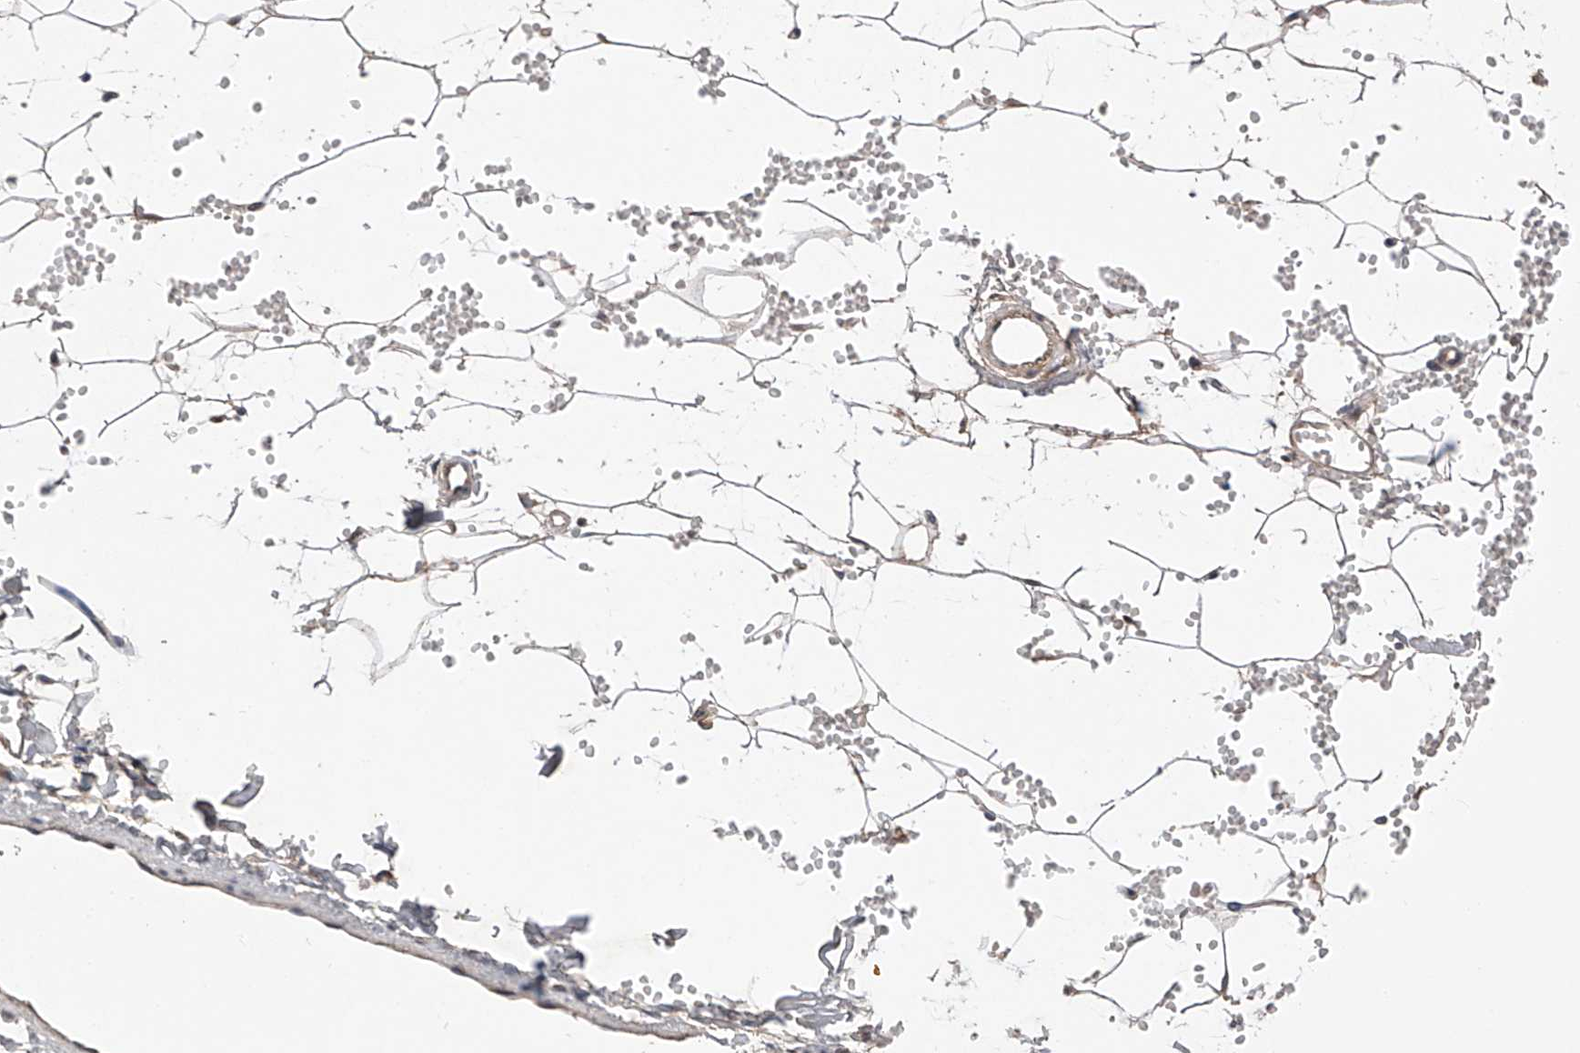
{"staining": {"intensity": "weak", "quantity": ">75%", "location": "cytoplasmic/membranous"}, "tissue": "adipose tissue", "cell_type": "Adipocytes", "image_type": "normal", "snomed": [{"axis": "morphology", "description": "Normal tissue, NOS"}, {"axis": "topography", "description": "Breast"}], "caption": "A low amount of weak cytoplasmic/membranous staining is seen in about >75% of adipocytes in unremarkable adipose tissue. Immunohistochemistry (ihc) stains the protein in brown and the nuclei are stained blue.", "gene": "SDHAF4", "patient": {"sex": "female", "age": 23}}